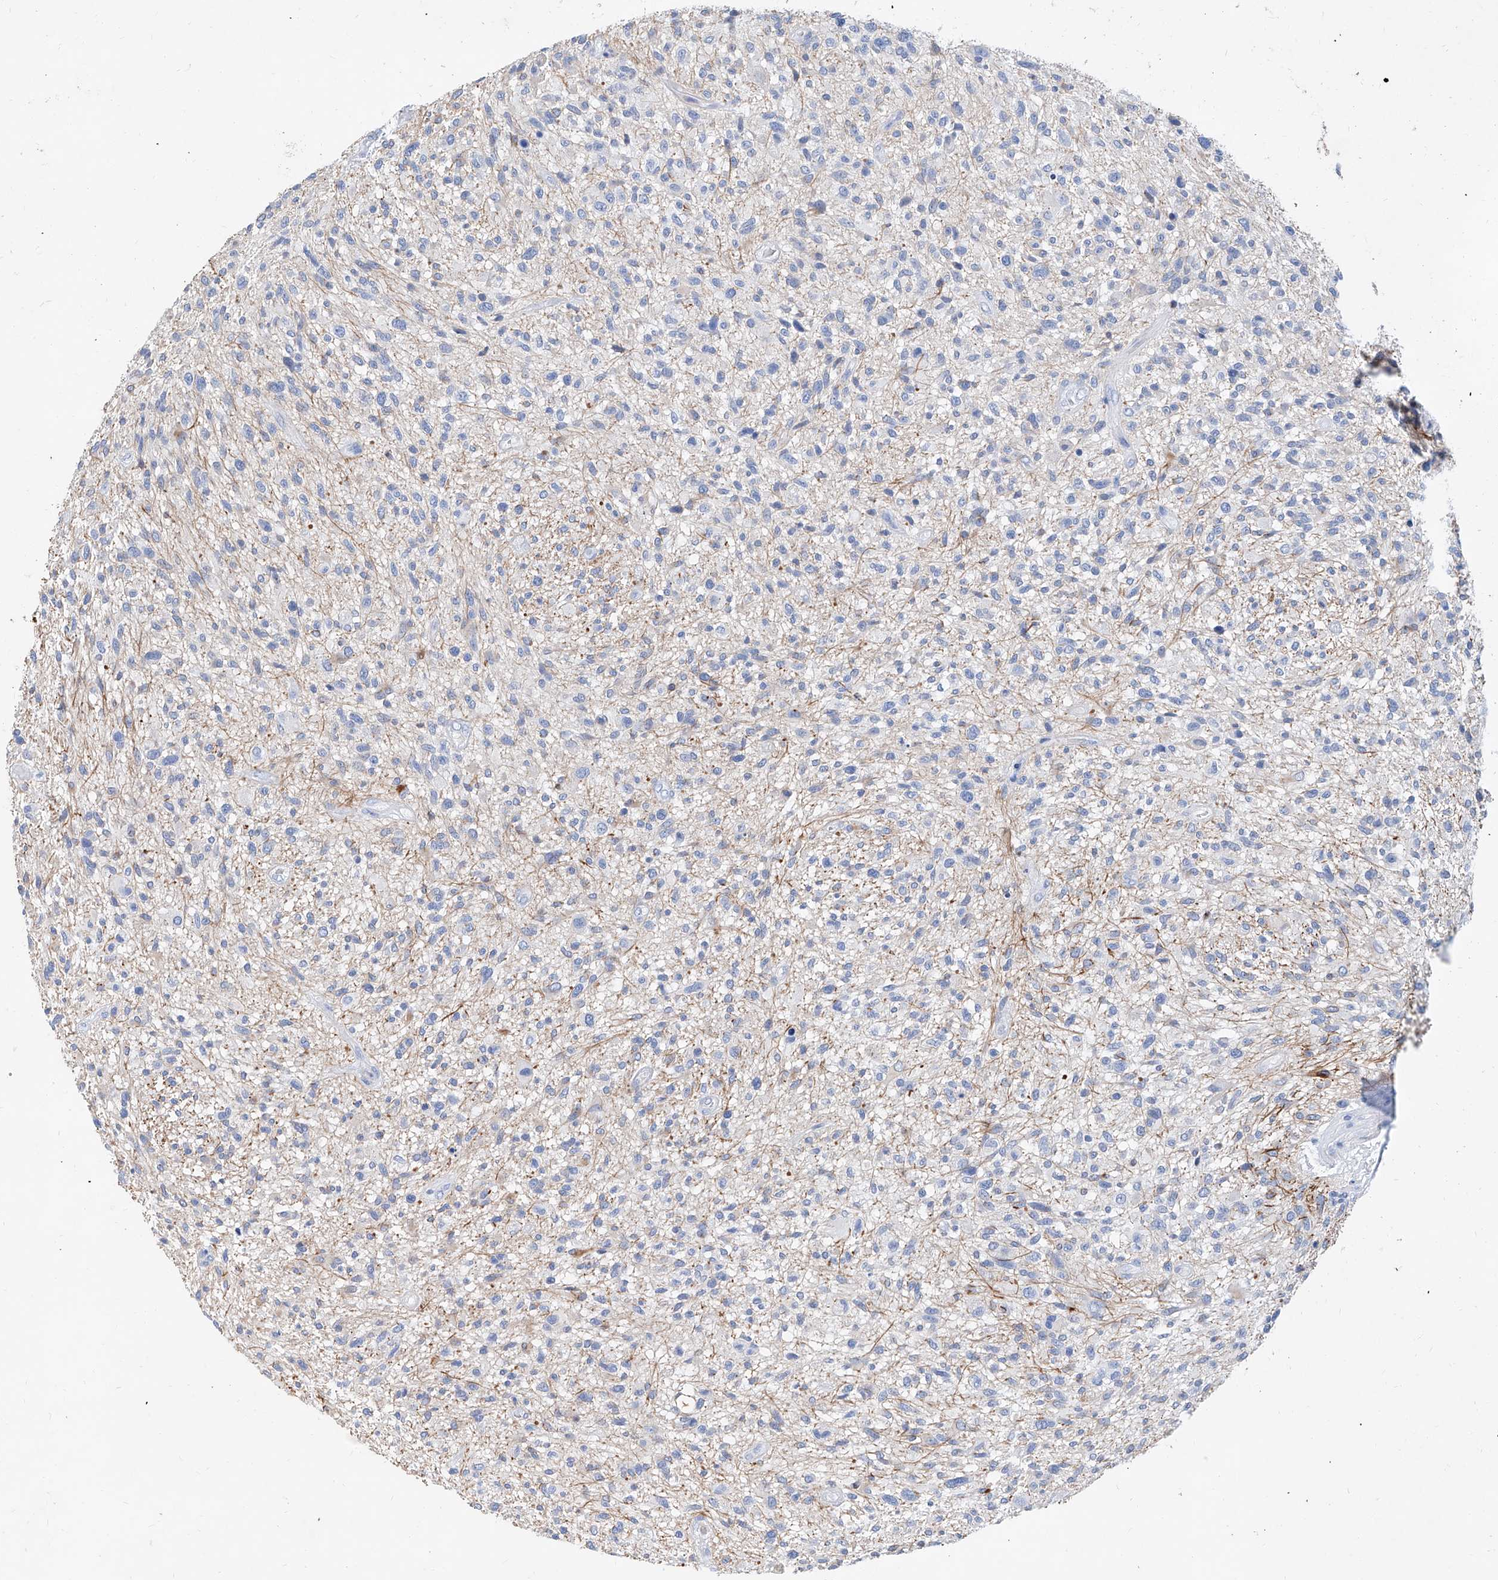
{"staining": {"intensity": "negative", "quantity": "none", "location": "none"}, "tissue": "glioma", "cell_type": "Tumor cells", "image_type": "cancer", "snomed": [{"axis": "morphology", "description": "Glioma, malignant, High grade"}, {"axis": "topography", "description": "Brain"}], "caption": "Histopathology image shows no protein expression in tumor cells of malignant glioma (high-grade) tissue.", "gene": "SLC25A29", "patient": {"sex": "male", "age": 47}}